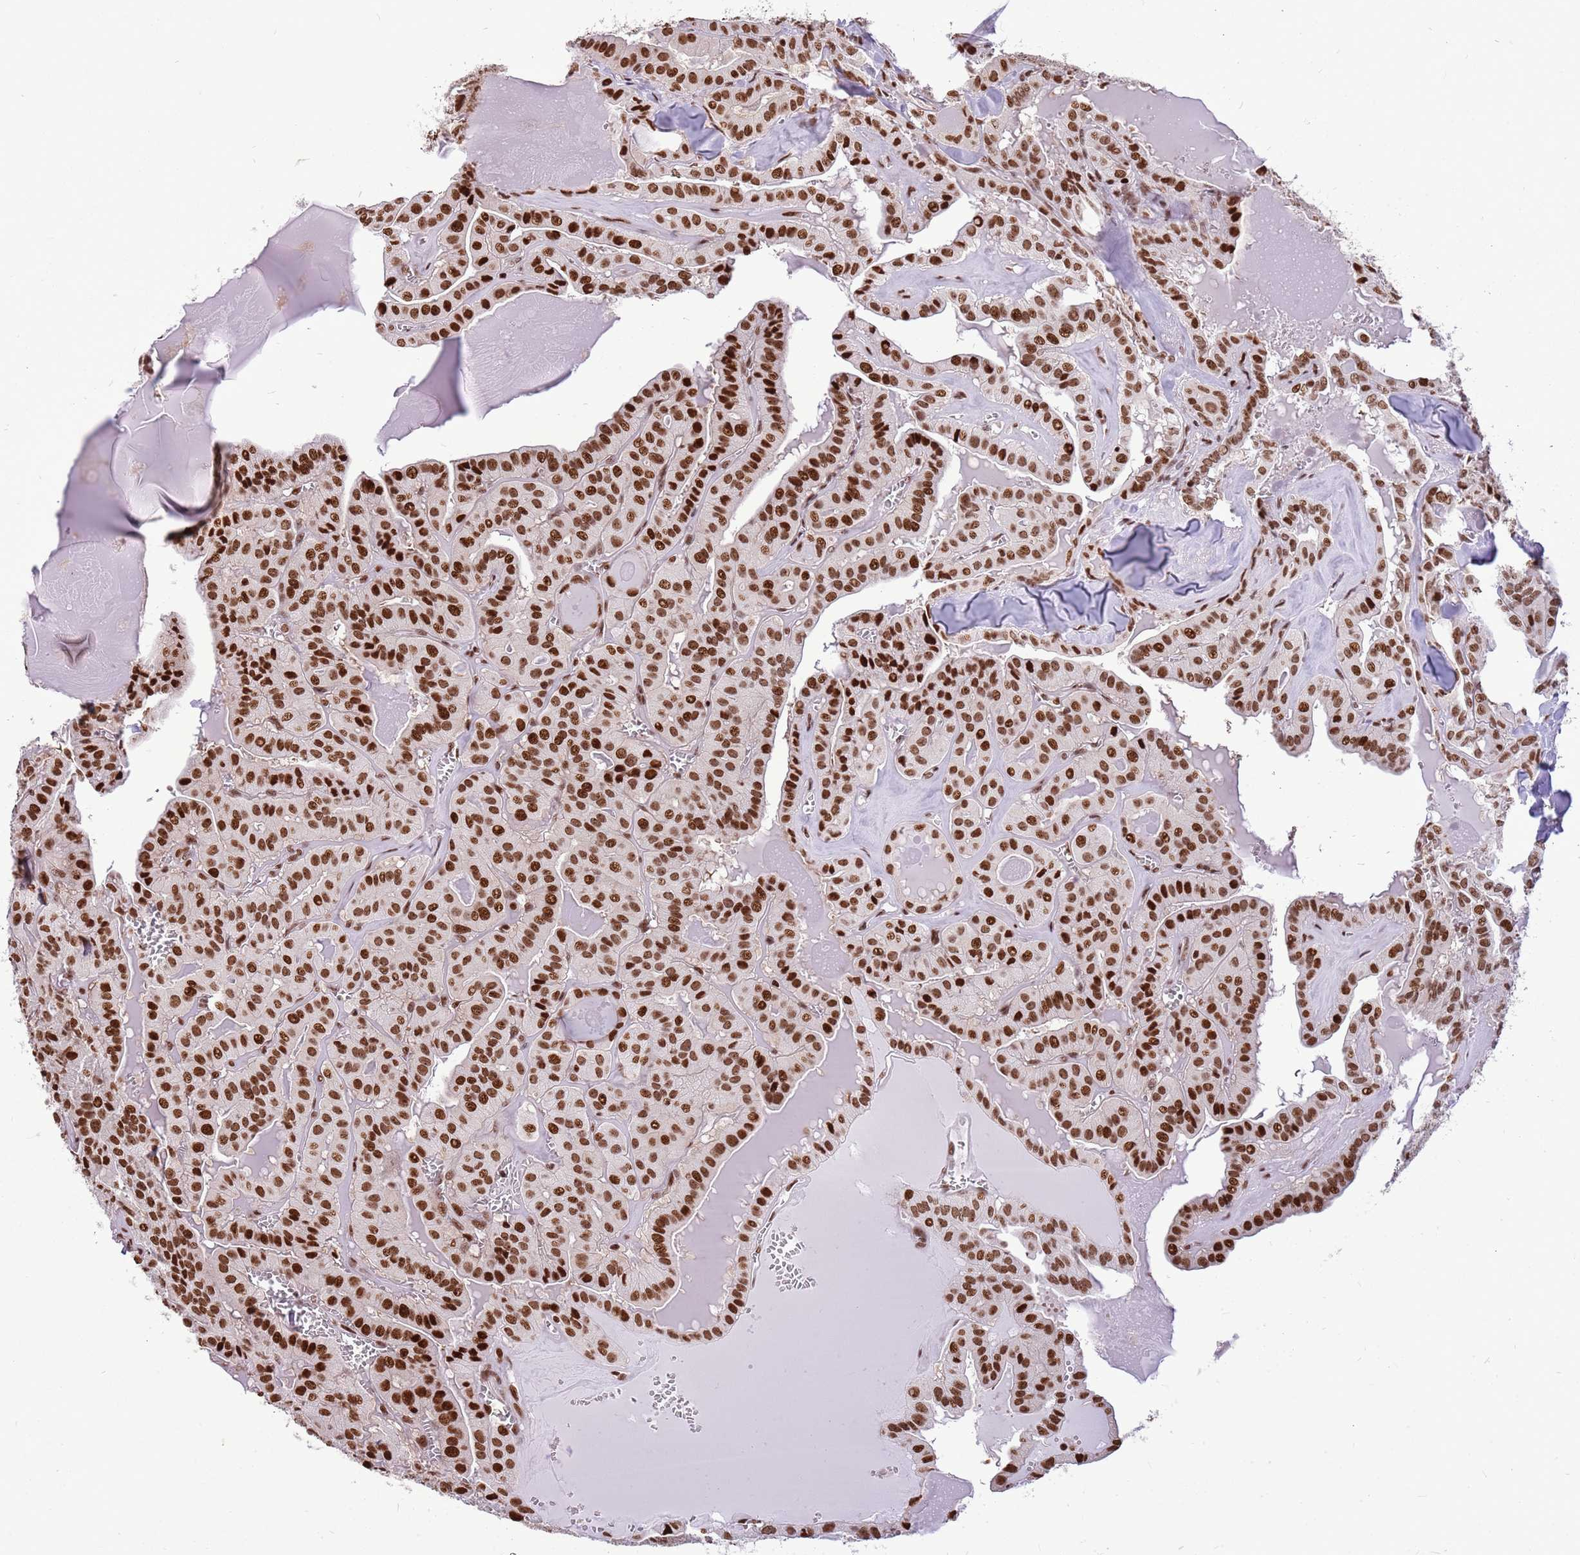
{"staining": {"intensity": "strong", "quantity": ">75%", "location": "nuclear"}, "tissue": "thyroid cancer", "cell_type": "Tumor cells", "image_type": "cancer", "snomed": [{"axis": "morphology", "description": "Papillary adenocarcinoma, NOS"}, {"axis": "topography", "description": "Thyroid gland"}], "caption": "Immunohistochemical staining of thyroid cancer shows strong nuclear protein expression in approximately >75% of tumor cells.", "gene": "WASHC4", "patient": {"sex": "male", "age": 52}}